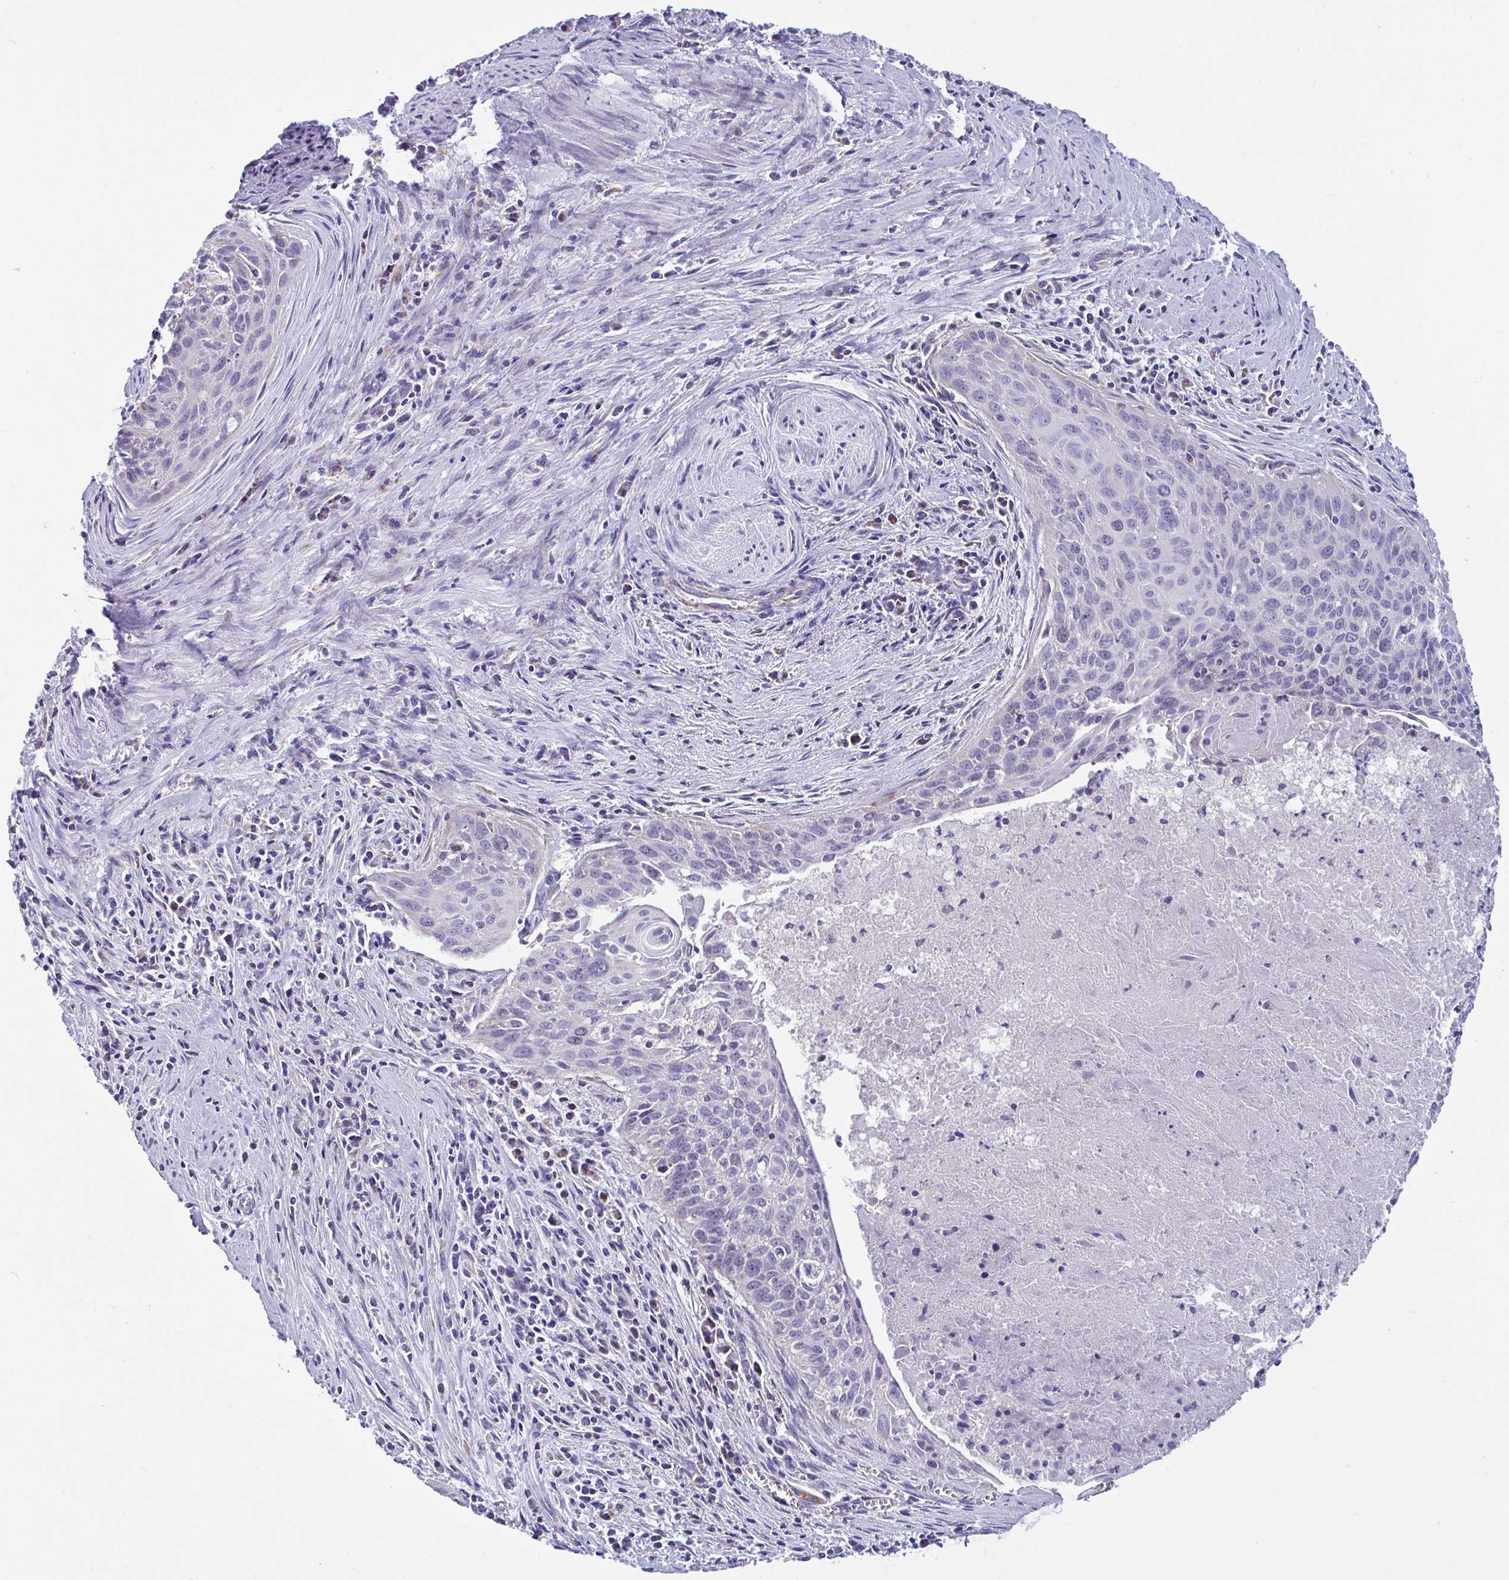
{"staining": {"intensity": "negative", "quantity": "none", "location": "none"}, "tissue": "cervical cancer", "cell_type": "Tumor cells", "image_type": "cancer", "snomed": [{"axis": "morphology", "description": "Squamous cell carcinoma, NOS"}, {"axis": "topography", "description": "Cervix"}], "caption": "This photomicrograph is of cervical cancer stained with immunohistochemistry to label a protein in brown with the nuclei are counter-stained blue. There is no positivity in tumor cells. (DAB (3,3'-diaminobenzidine) immunohistochemistry visualized using brightfield microscopy, high magnification).", "gene": "OR13A1", "patient": {"sex": "female", "age": 55}}